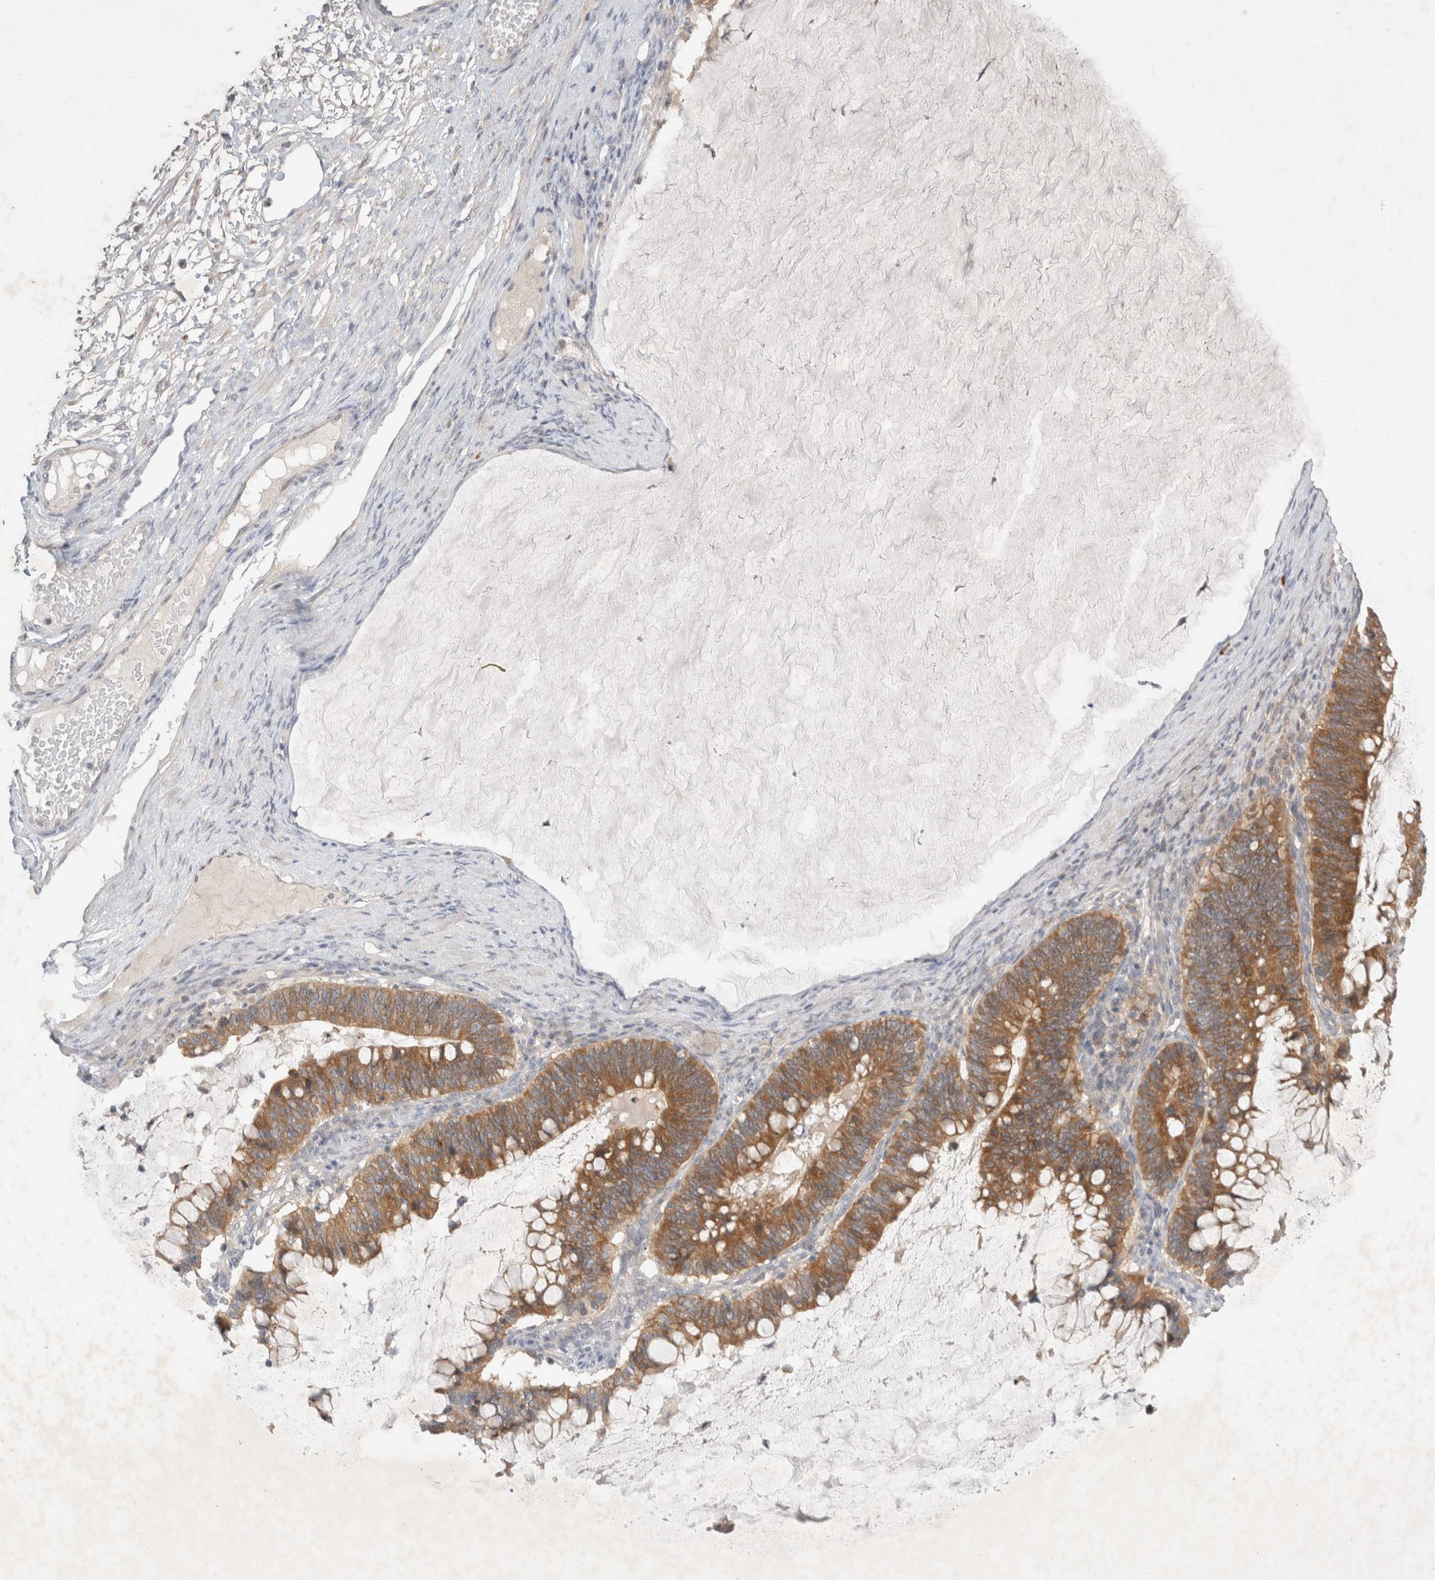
{"staining": {"intensity": "moderate", "quantity": ">75%", "location": "cytoplasmic/membranous"}, "tissue": "ovarian cancer", "cell_type": "Tumor cells", "image_type": "cancer", "snomed": [{"axis": "morphology", "description": "Cystadenocarcinoma, mucinous, NOS"}, {"axis": "topography", "description": "Ovary"}], "caption": "Protein analysis of ovarian cancer tissue demonstrates moderate cytoplasmic/membranous expression in approximately >75% of tumor cells.", "gene": "NEDD4L", "patient": {"sex": "female", "age": 61}}